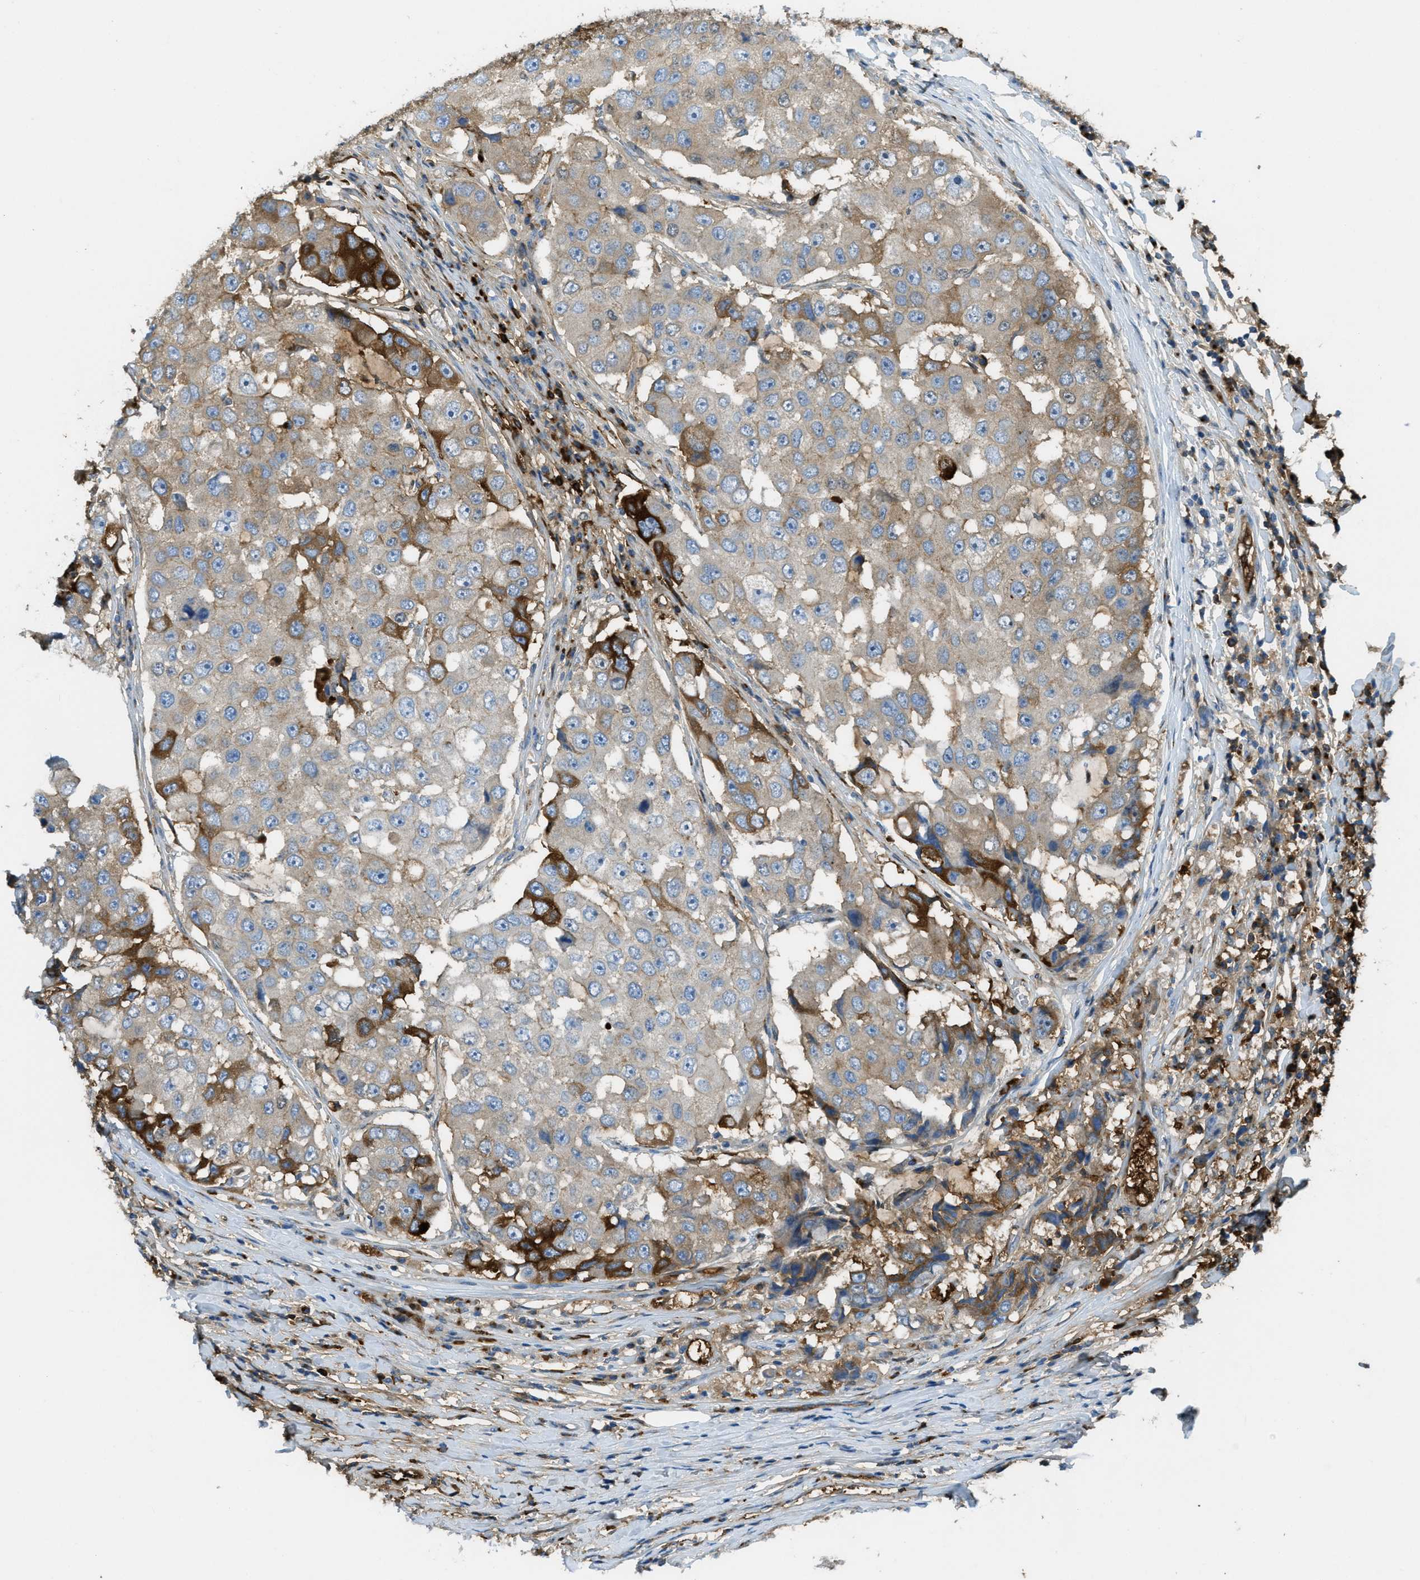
{"staining": {"intensity": "strong", "quantity": "<25%", "location": "cytoplasmic/membranous"}, "tissue": "breast cancer", "cell_type": "Tumor cells", "image_type": "cancer", "snomed": [{"axis": "morphology", "description": "Duct carcinoma"}, {"axis": "topography", "description": "Breast"}], "caption": "Immunohistochemical staining of breast cancer (intraductal carcinoma) demonstrates medium levels of strong cytoplasmic/membranous positivity in approximately <25% of tumor cells. (DAB (3,3'-diaminobenzidine) IHC with brightfield microscopy, high magnification).", "gene": "TRIM59", "patient": {"sex": "female", "age": 27}}